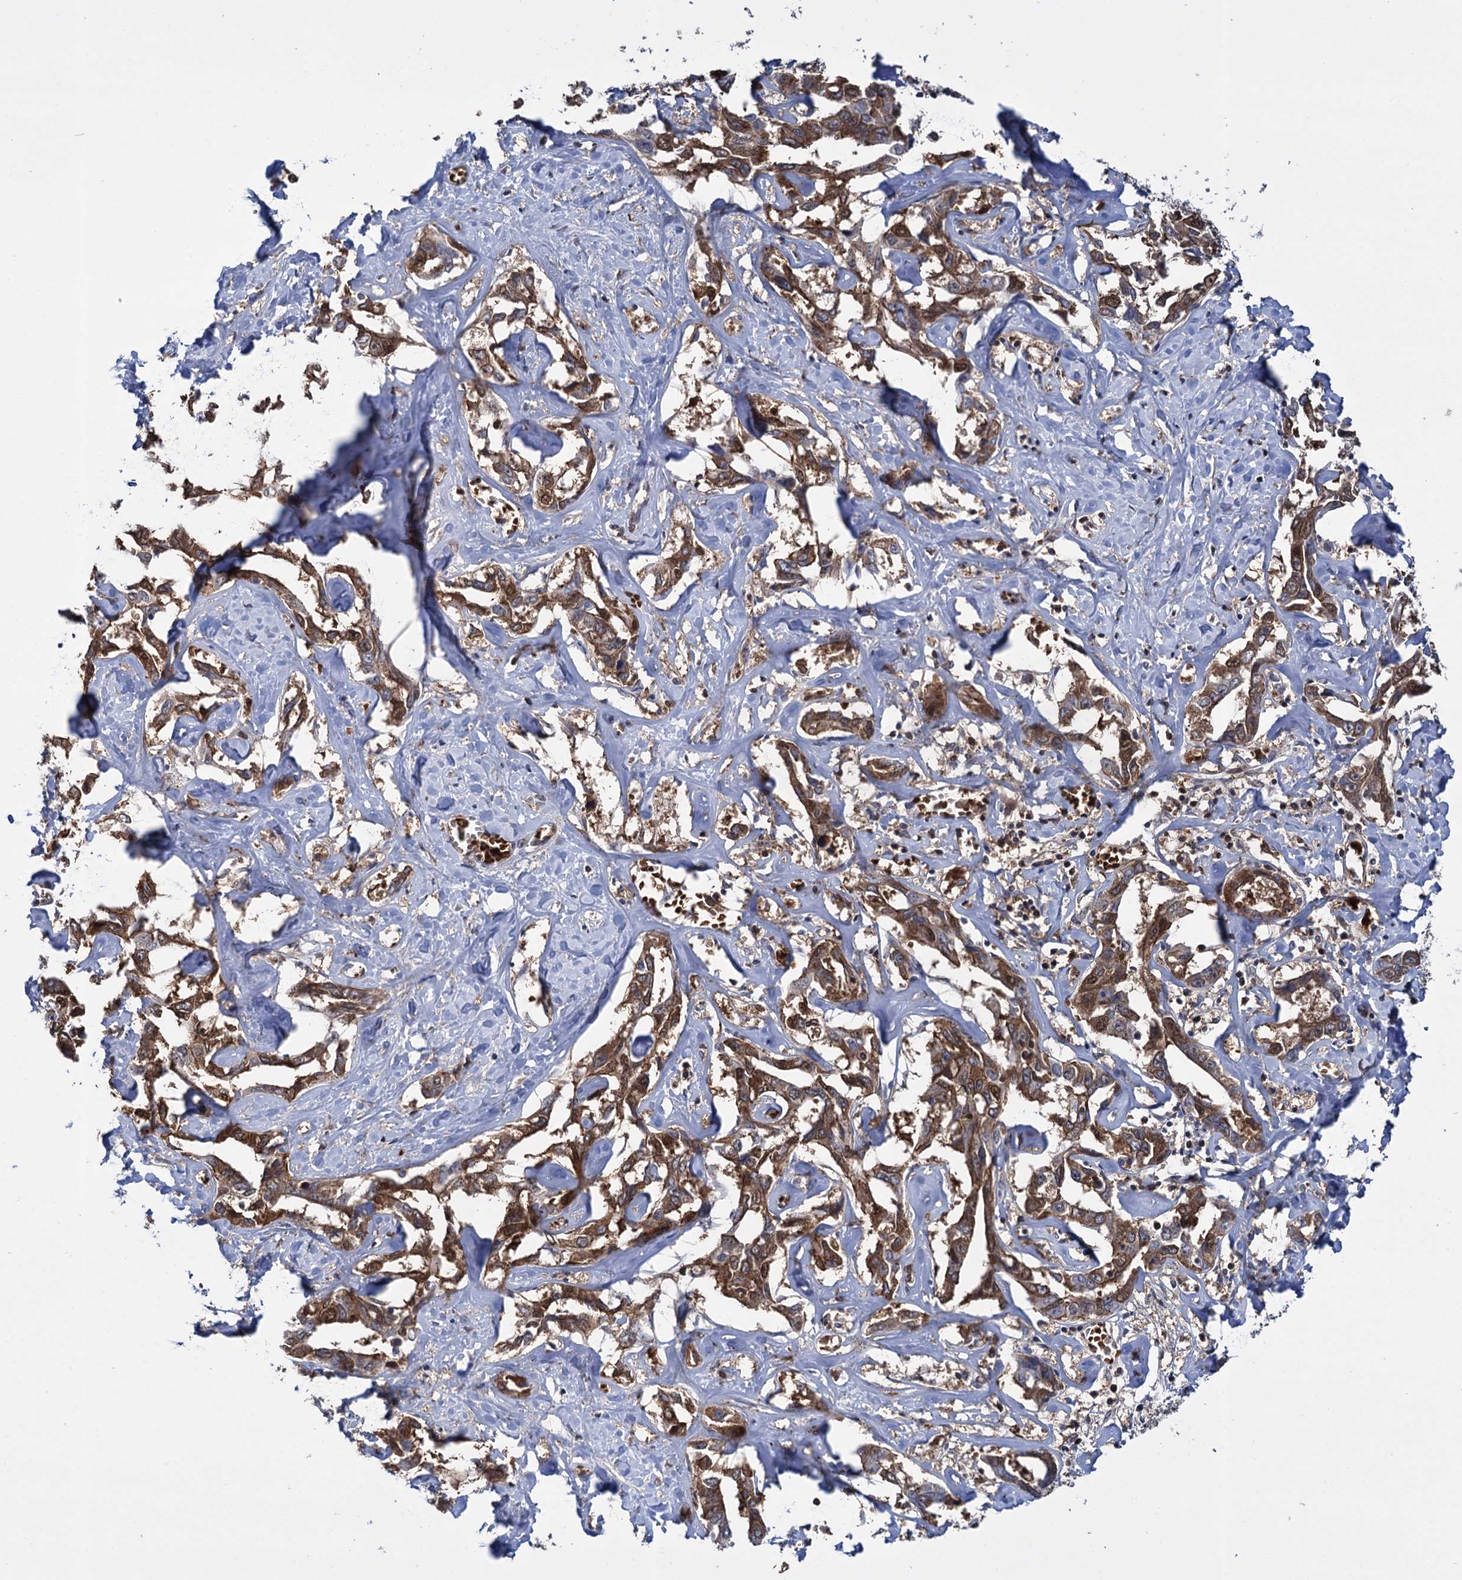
{"staining": {"intensity": "moderate", "quantity": ">75%", "location": "cytoplasmic/membranous,nuclear"}, "tissue": "liver cancer", "cell_type": "Tumor cells", "image_type": "cancer", "snomed": [{"axis": "morphology", "description": "Cholangiocarcinoma"}, {"axis": "topography", "description": "Liver"}], "caption": "Protein expression analysis of liver cancer reveals moderate cytoplasmic/membranous and nuclear positivity in about >75% of tumor cells.", "gene": "GLO1", "patient": {"sex": "male", "age": 59}}